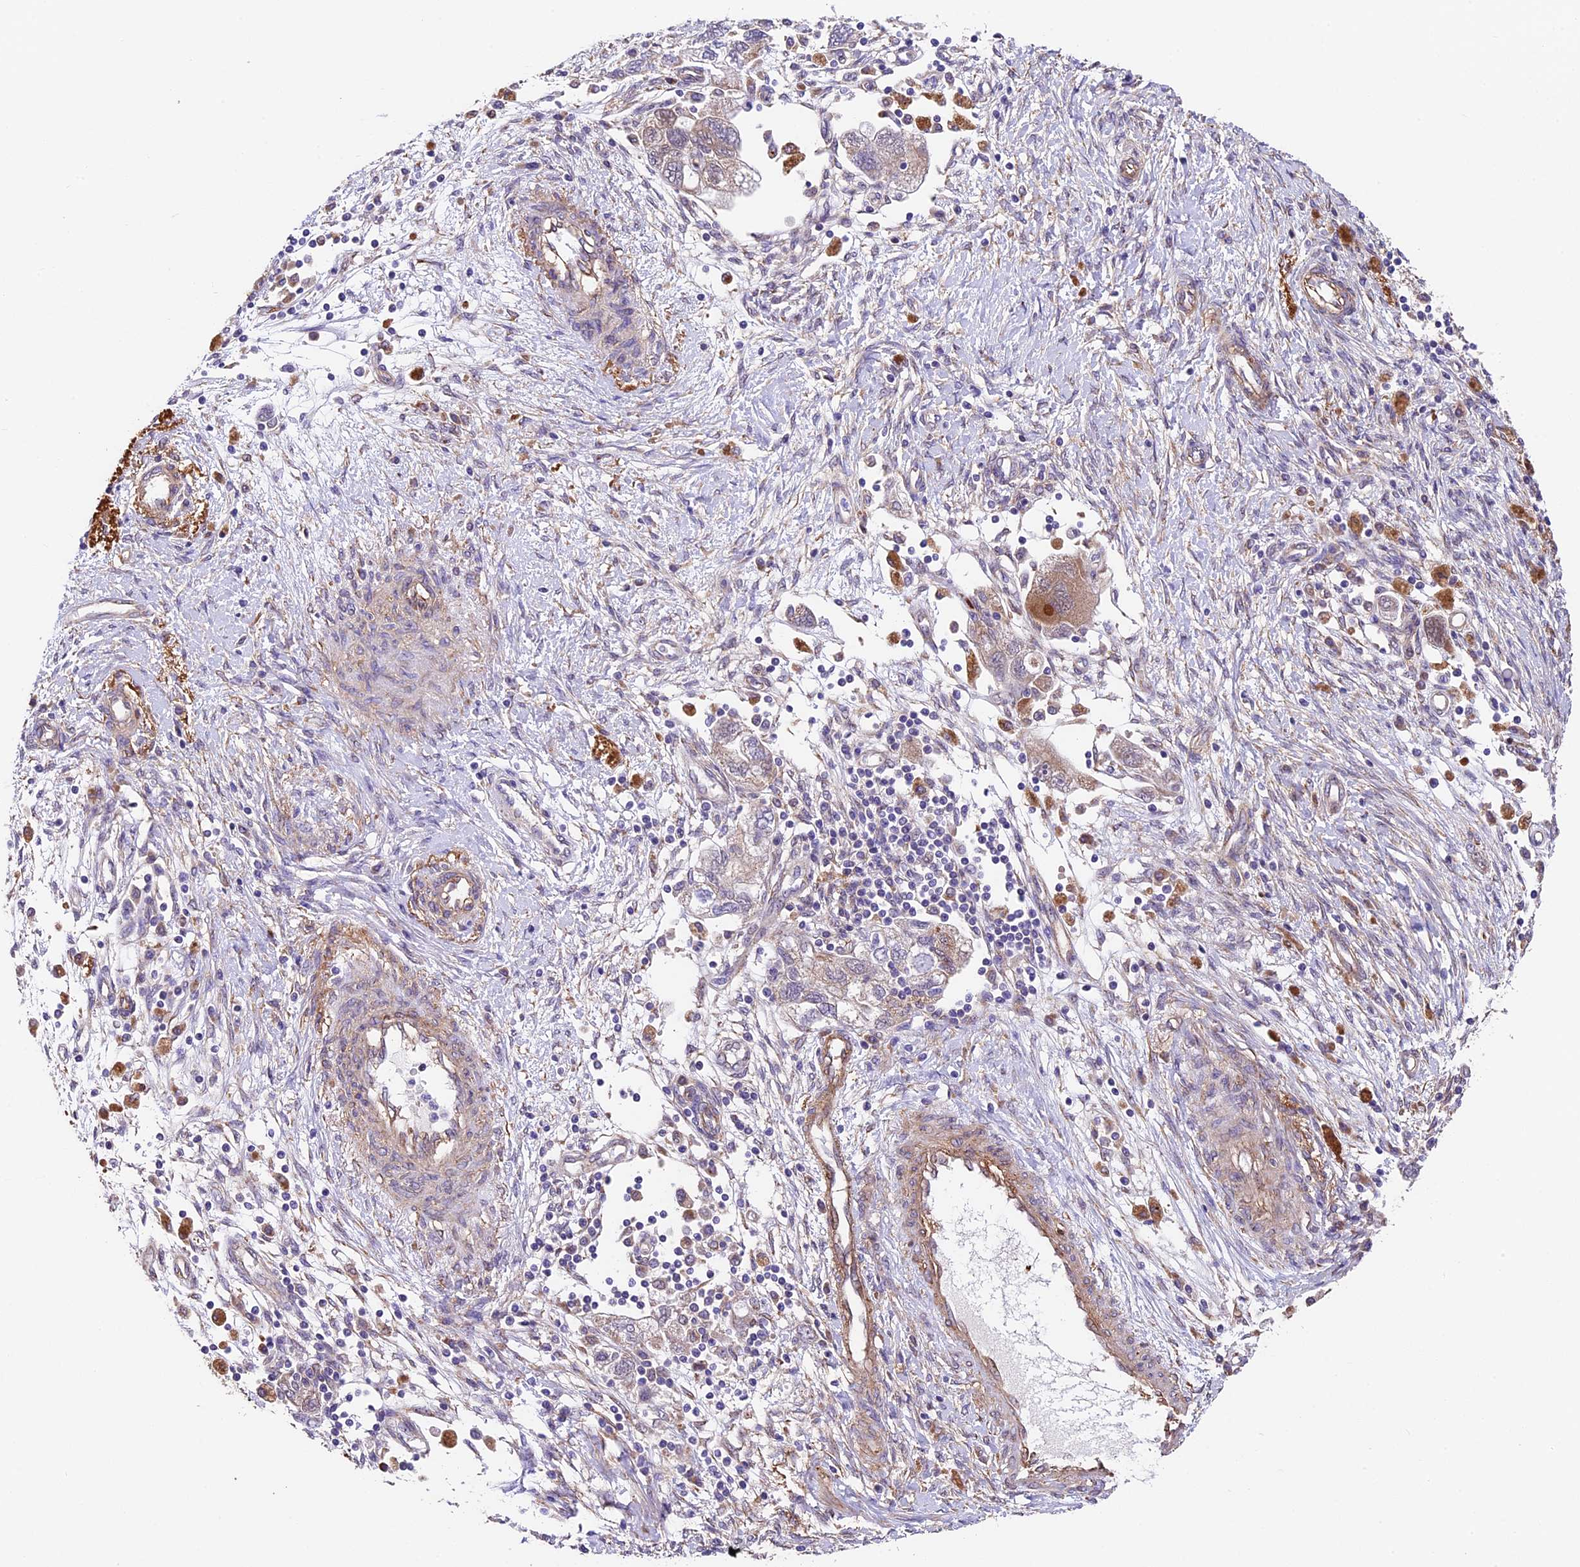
{"staining": {"intensity": "weak", "quantity": "<25%", "location": "cytoplasmic/membranous"}, "tissue": "ovarian cancer", "cell_type": "Tumor cells", "image_type": "cancer", "snomed": [{"axis": "morphology", "description": "Carcinoma, NOS"}, {"axis": "morphology", "description": "Cystadenocarcinoma, serous, NOS"}, {"axis": "topography", "description": "Ovary"}], "caption": "The immunohistochemistry (IHC) micrograph has no significant positivity in tumor cells of ovarian cancer tissue. (Brightfield microscopy of DAB (3,3'-diaminobenzidine) IHC at high magnification).", "gene": "LSM7", "patient": {"sex": "female", "age": 69}}